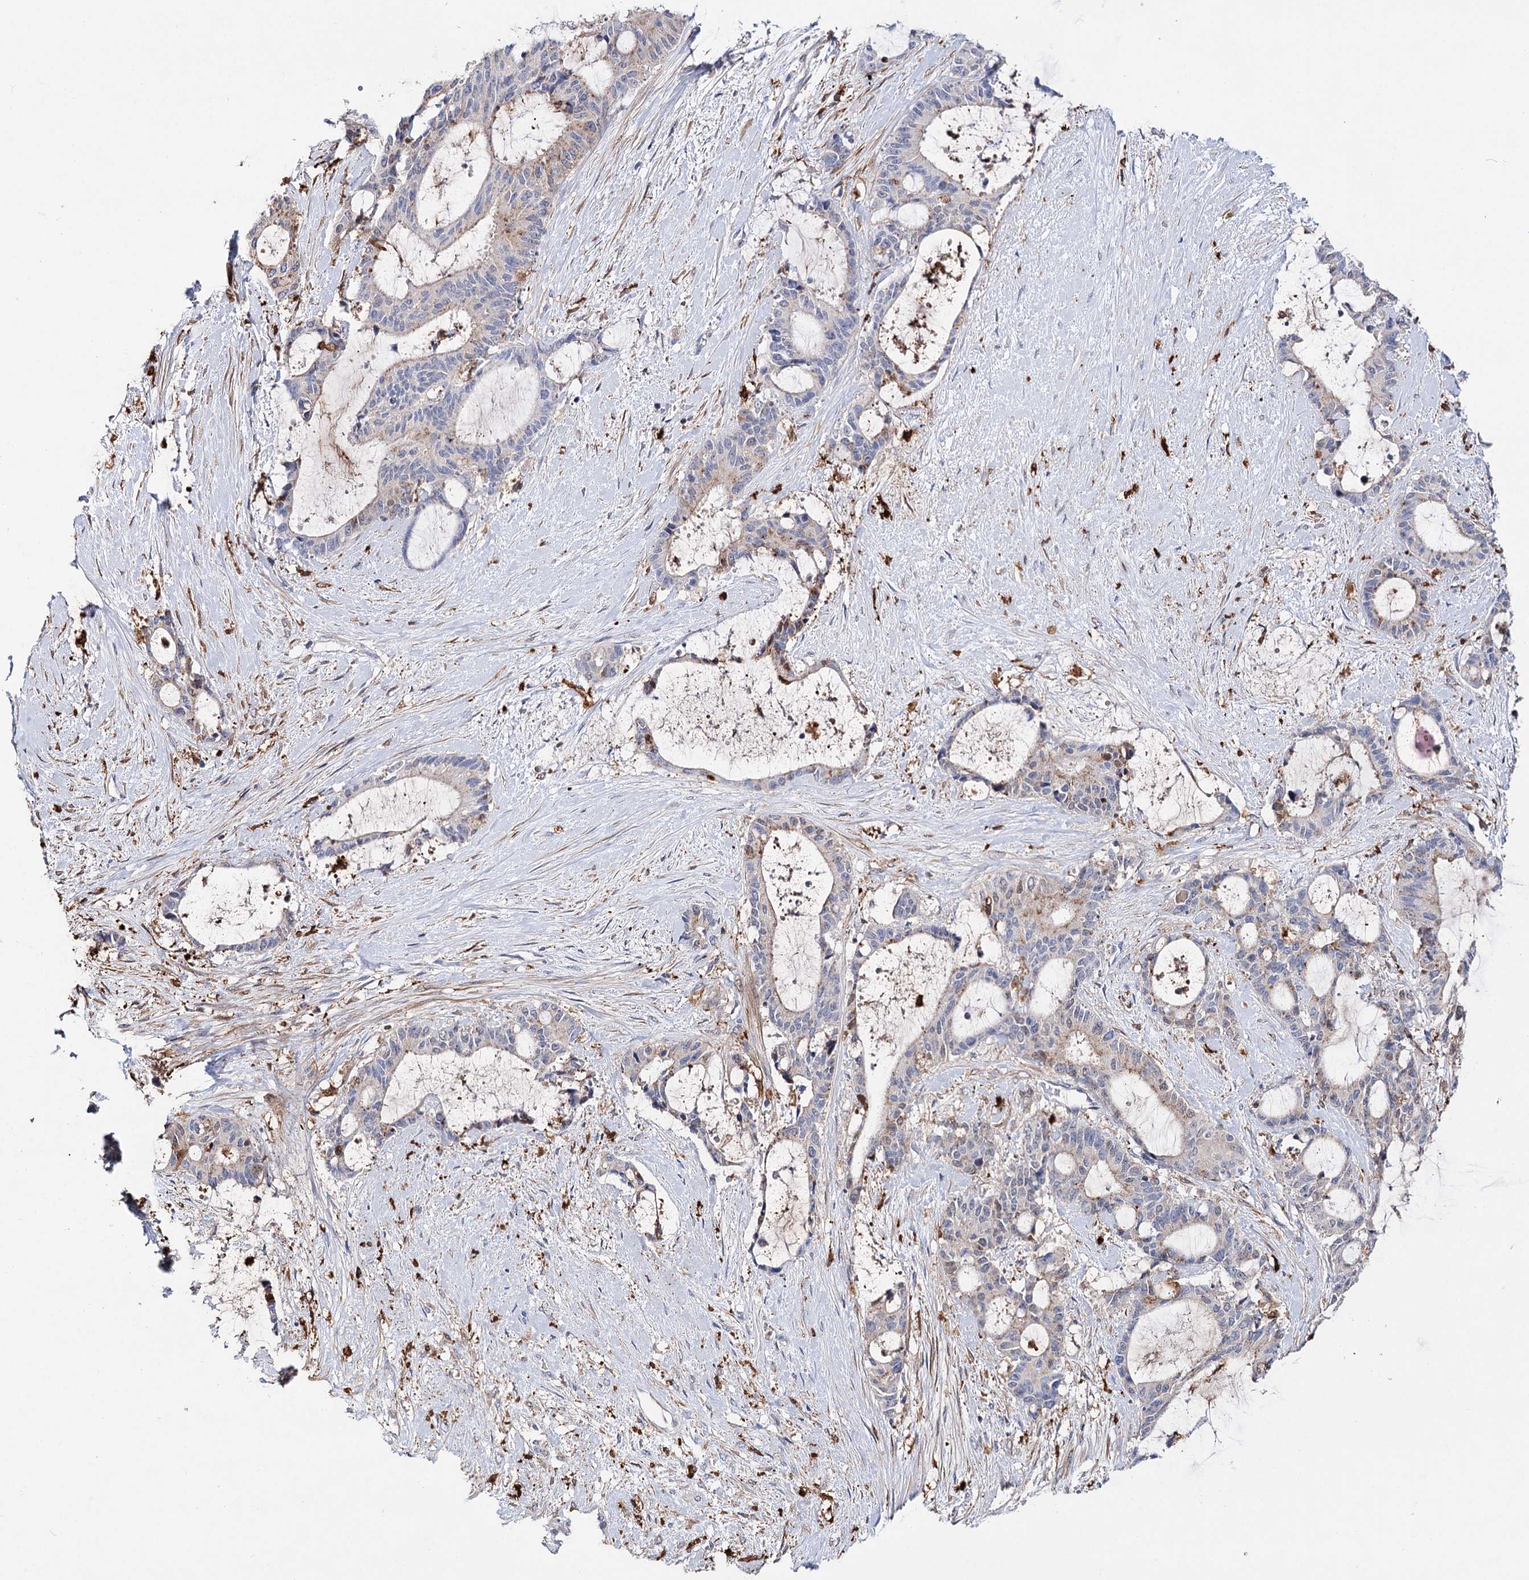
{"staining": {"intensity": "moderate", "quantity": "<25%", "location": "nuclear"}, "tissue": "liver cancer", "cell_type": "Tumor cells", "image_type": "cancer", "snomed": [{"axis": "morphology", "description": "Normal tissue, NOS"}, {"axis": "morphology", "description": "Cholangiocarcinoma"}, {"axis": "topography", "description": "Liver"}, {"axis": "topography", "description": "Peripheral nerve tissue"}], "caption": "Liver cholangiocarcinoma stained with a protein marker shows moderate staining in tumor cells.", "gene": "CFAP46", "patient": {"sex": "female", "age": 73}}